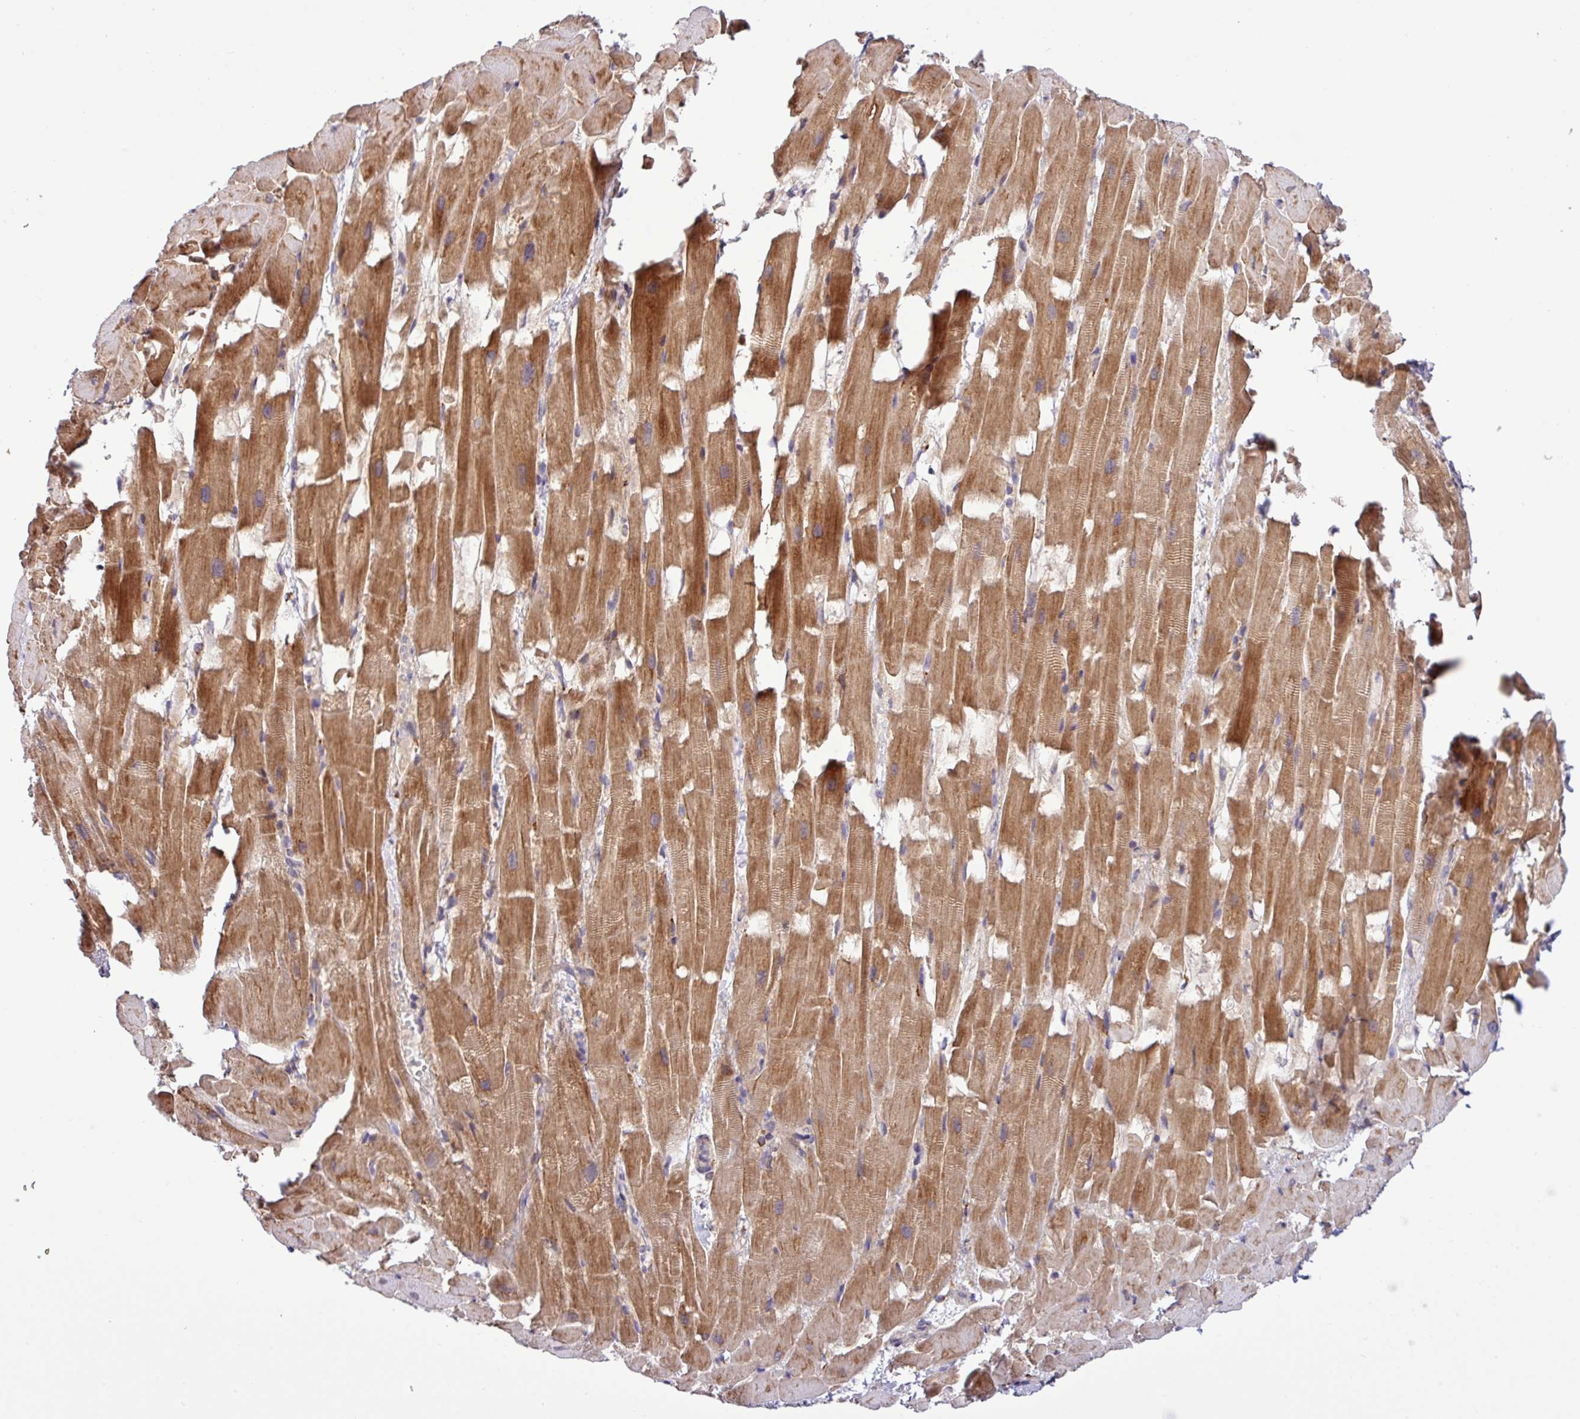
{"staining": {"intensity": "moderate", "quantity": ">75%", "location": "cytoplasmic/membranous"}, "tissue": "heart muscle", "cell_type": "Cardiomyocytes", "image_type": "normal", "snomed": [{"axis": "morphology", "description": "Normal tissue, NOS"}, {"axis": "topography", "description": "Heart"}], "caption": "Human heart muscle stained for a protein (brown) demonstrates moderate cytoplasmic/membranous positive expression in about >75% of cardiomyocytes.", "gene": "TM2D2", "patient": {"sex": "male", "age": 37}}